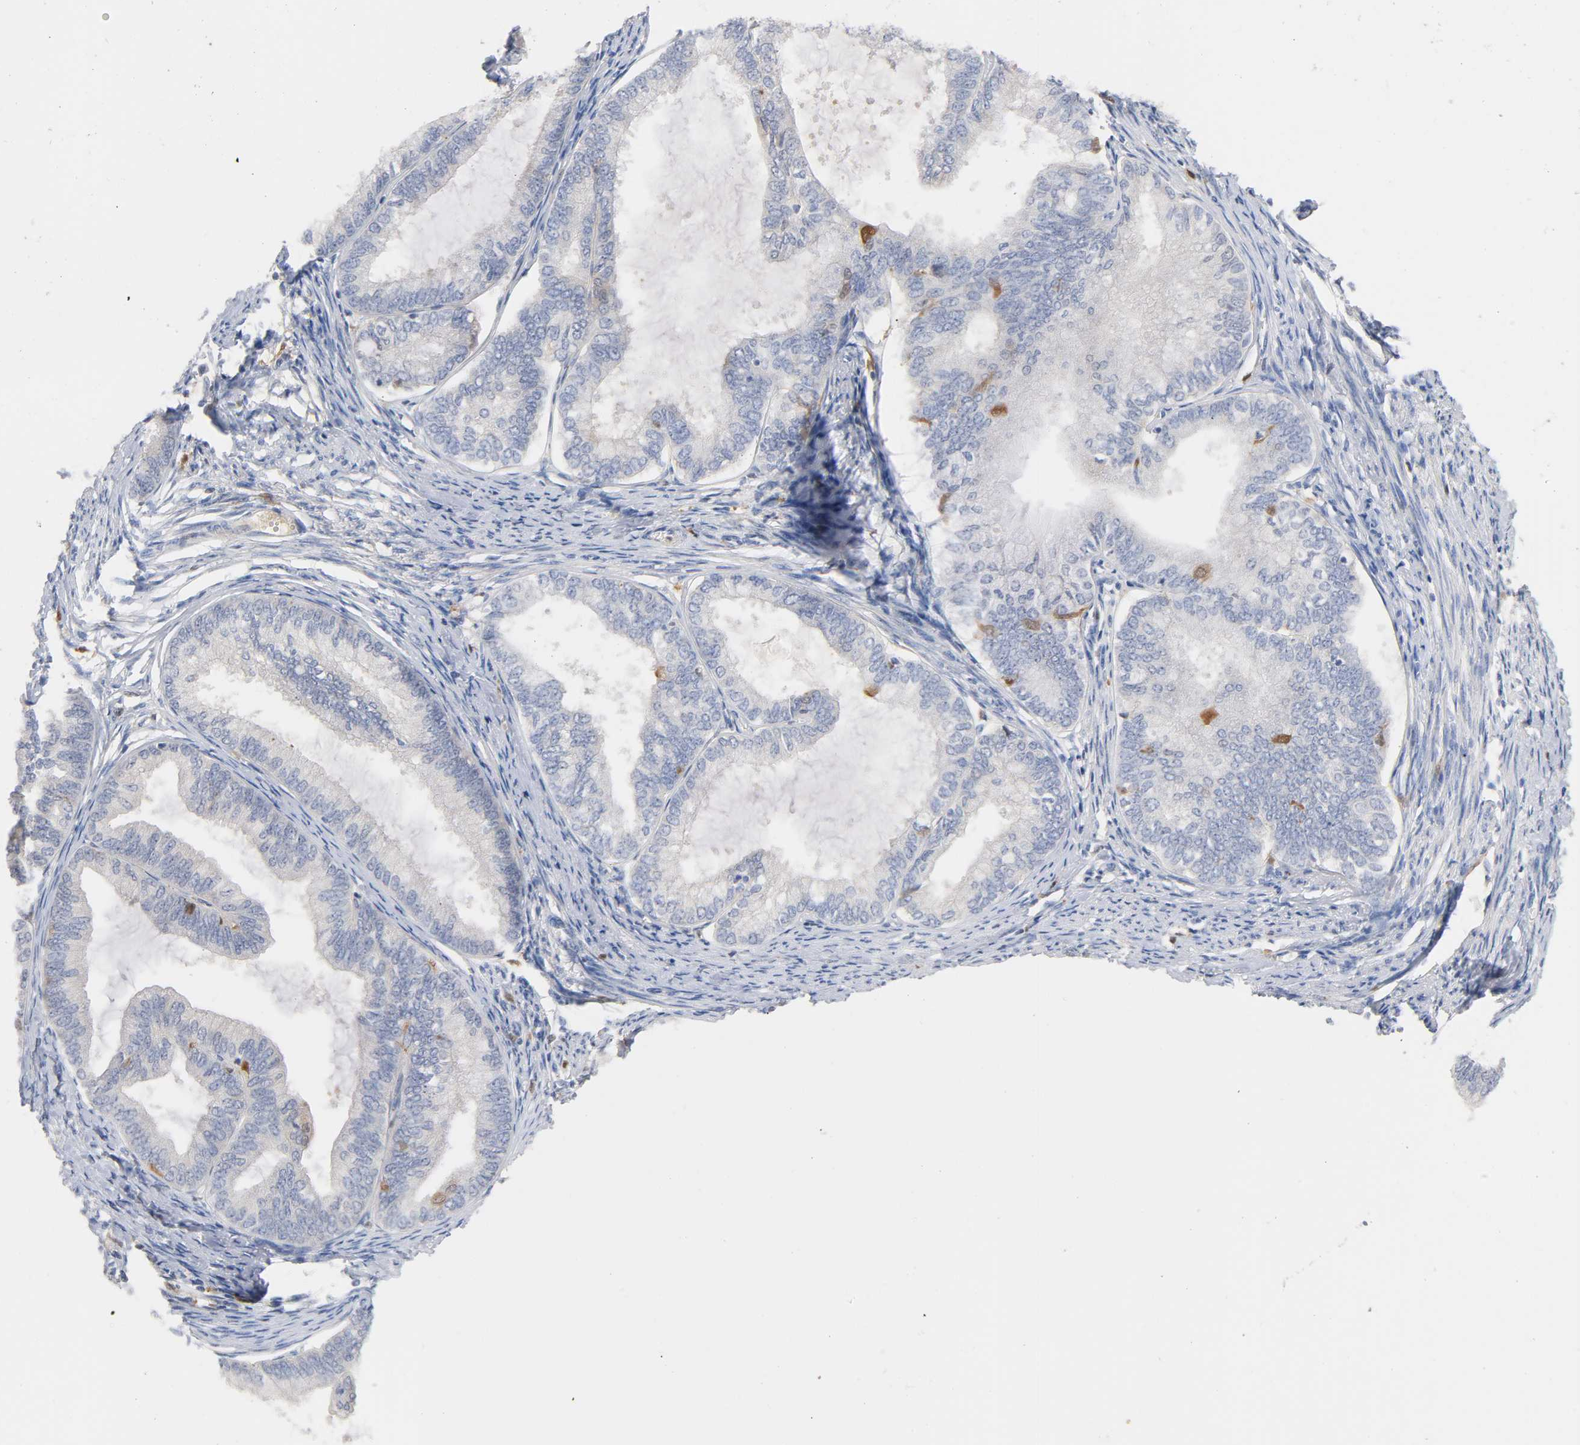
{"staining": {"intensity": "negative", "quantity": "none", "location": "none"}, "tissue": "endometrial cancer", "cell_type": "Tumor cells", "image_type": "cancer", "snomed": [{"axis": "morphology", "description": "Adenocarcinoma, NOS"}, {"axis": "topography", "description": "Endometrium"}], "caption": "A high-resolution image shows IHC staining of endometrial cancer (adenocarcinoma), which shows no significant staining in tumor cells.", "gene": "IL18", "patient": {"sex": "female", "age": 86}}